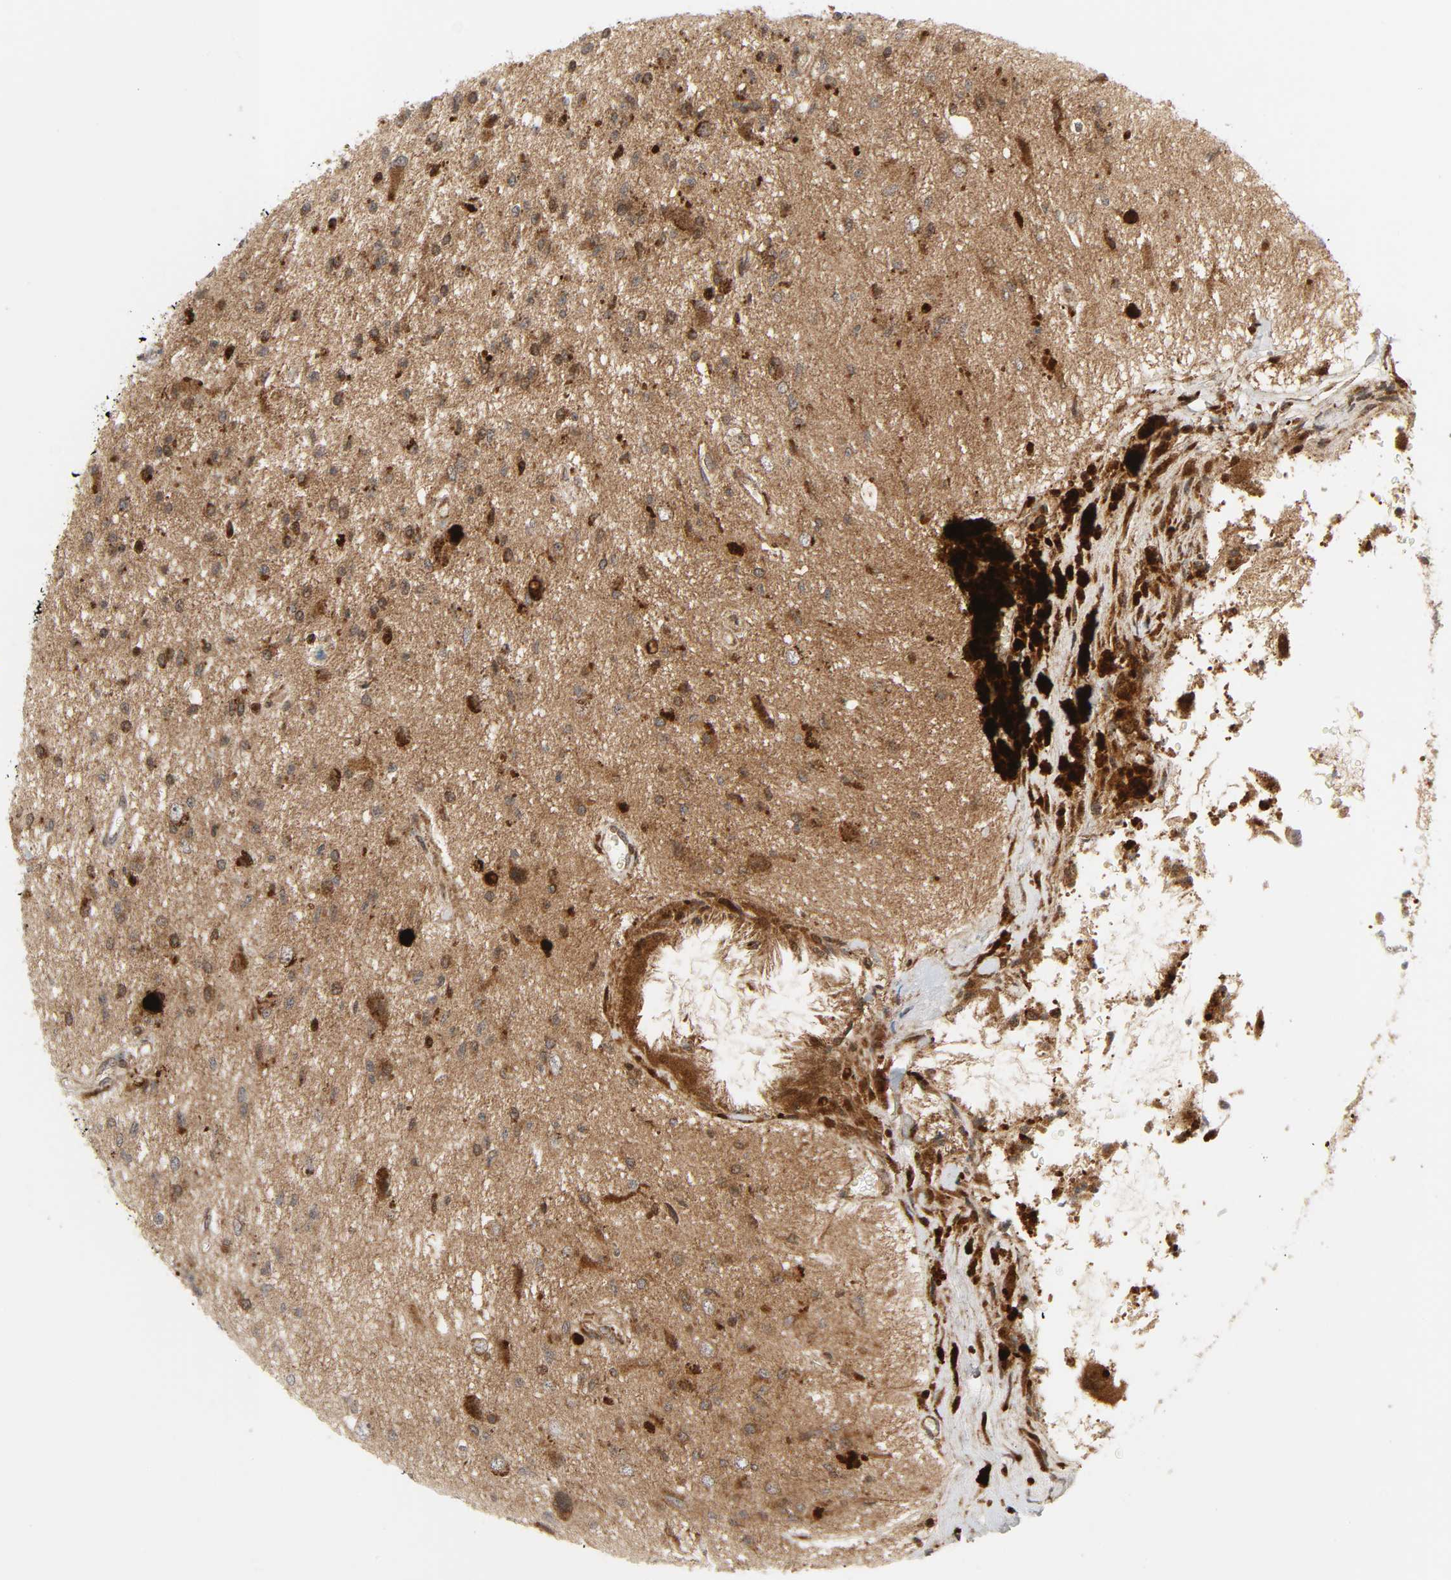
{"staining": {"intensity": "moderate", "quantity": ">75%", "location": "cytoplasmic/membranous"}, "tissue": "glioma", "cell_type": "Tumor cells", "image_type": "cancer", "snomed": [{"axis": "morphology", "description": "Glioma, malignant, High grade"}, {"axis": "topography", "description": "Brain"}], "caption": "Protein staining reveals moderate cytoplasmic/membranous expression in approximately >75% of tumor cells in high-grade glioma (malignant).", "gene": "CHUK", "patient": {"sex": "male", "age": 47}}